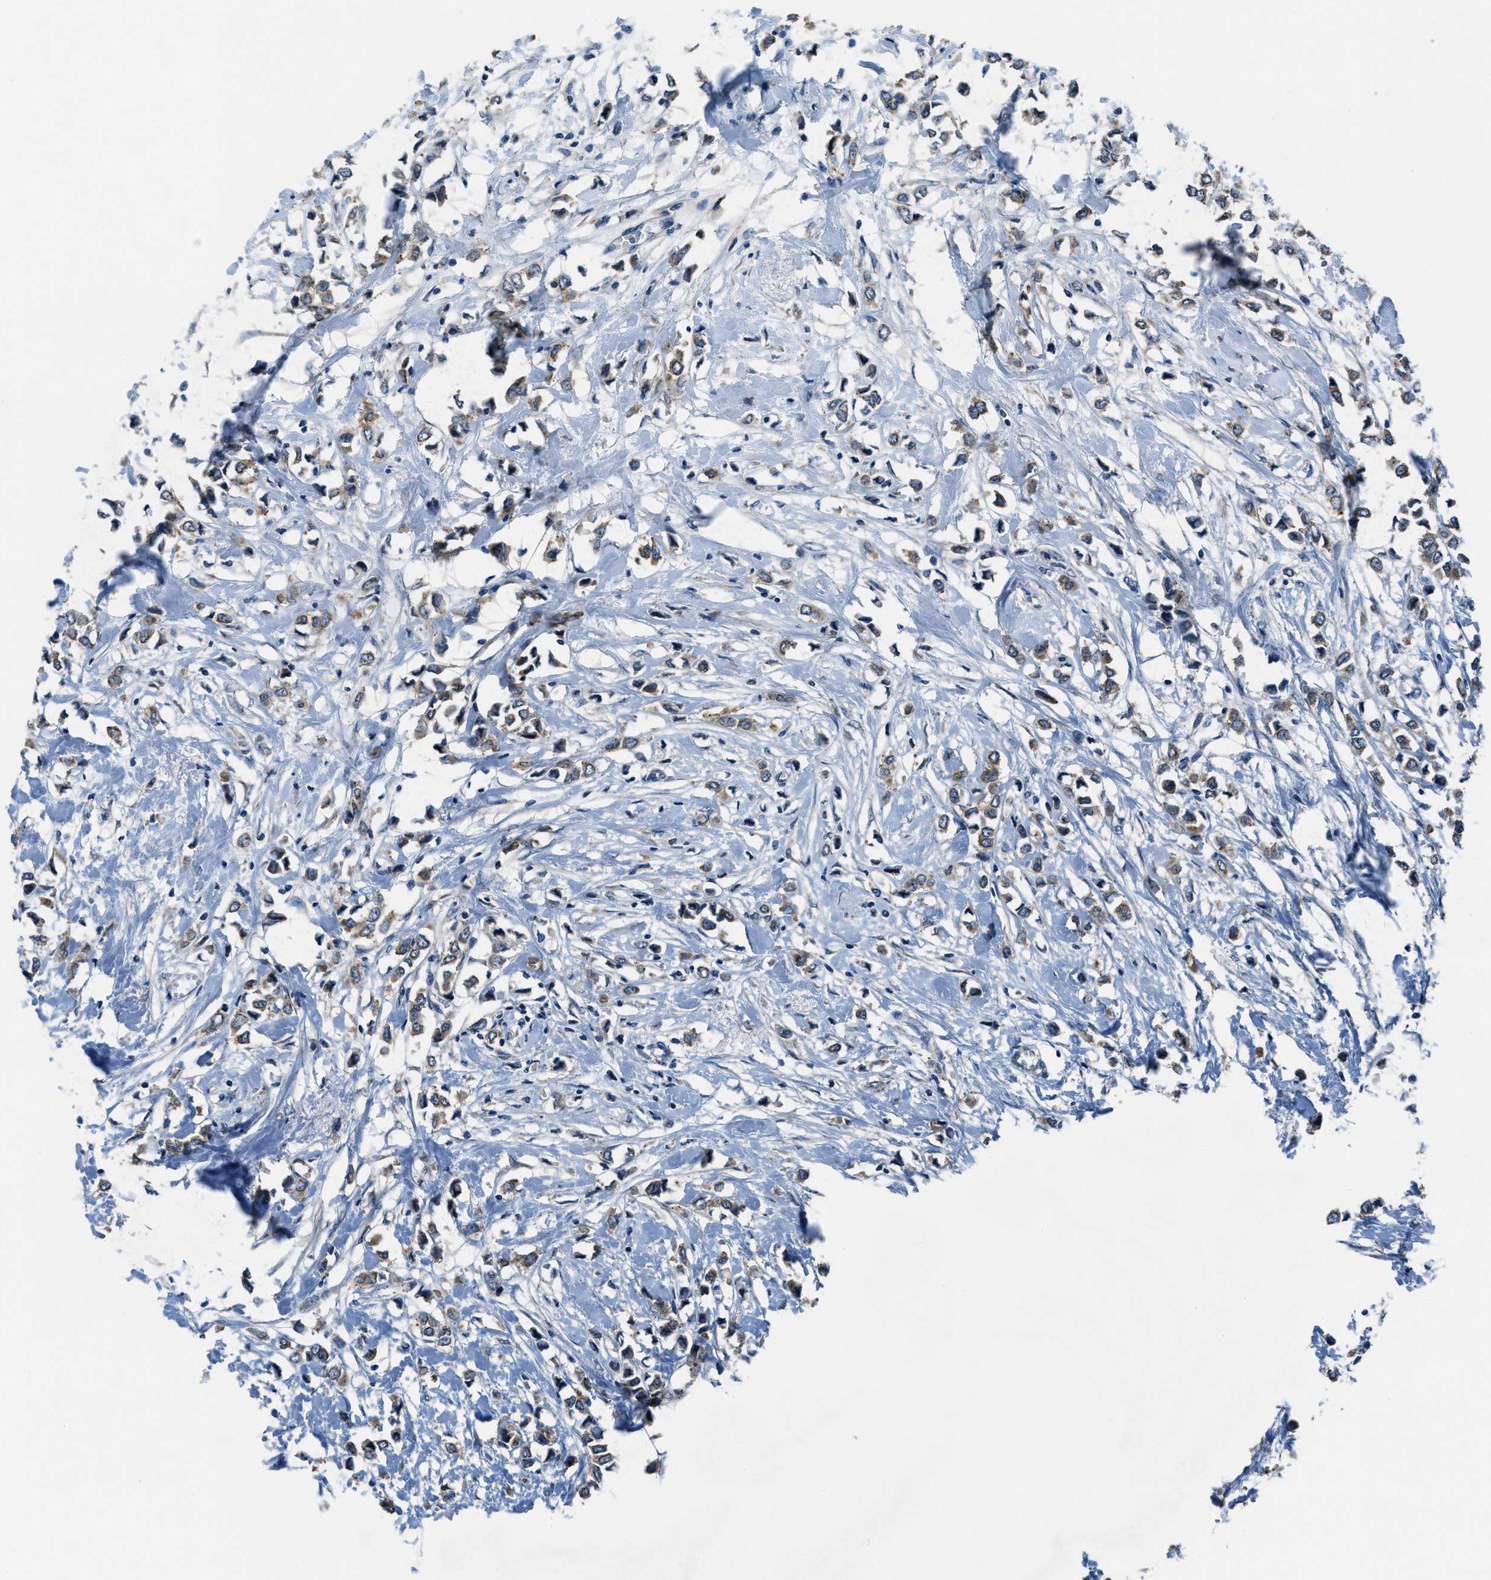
{"staining": {"intensity": "weak", "quantity": ">75%", "location": "cytoplasmic/membranous"}, "tissue": "breast cancer", "cell_type": "Tumor cells", "image_type": "cancer", "snomed": [{"axis": "morphology", "description": "Lobular carcinoma"}, {"axis": "topography", "description": "Breast"}], "caption": "Weak cytoplasmic/membranous positivity is seen in approximately >75% of tumor cells in lobular carcinoma (breast).", "gene": "ARFGAP2", "patient": {"sex": "female", "age": 51}}